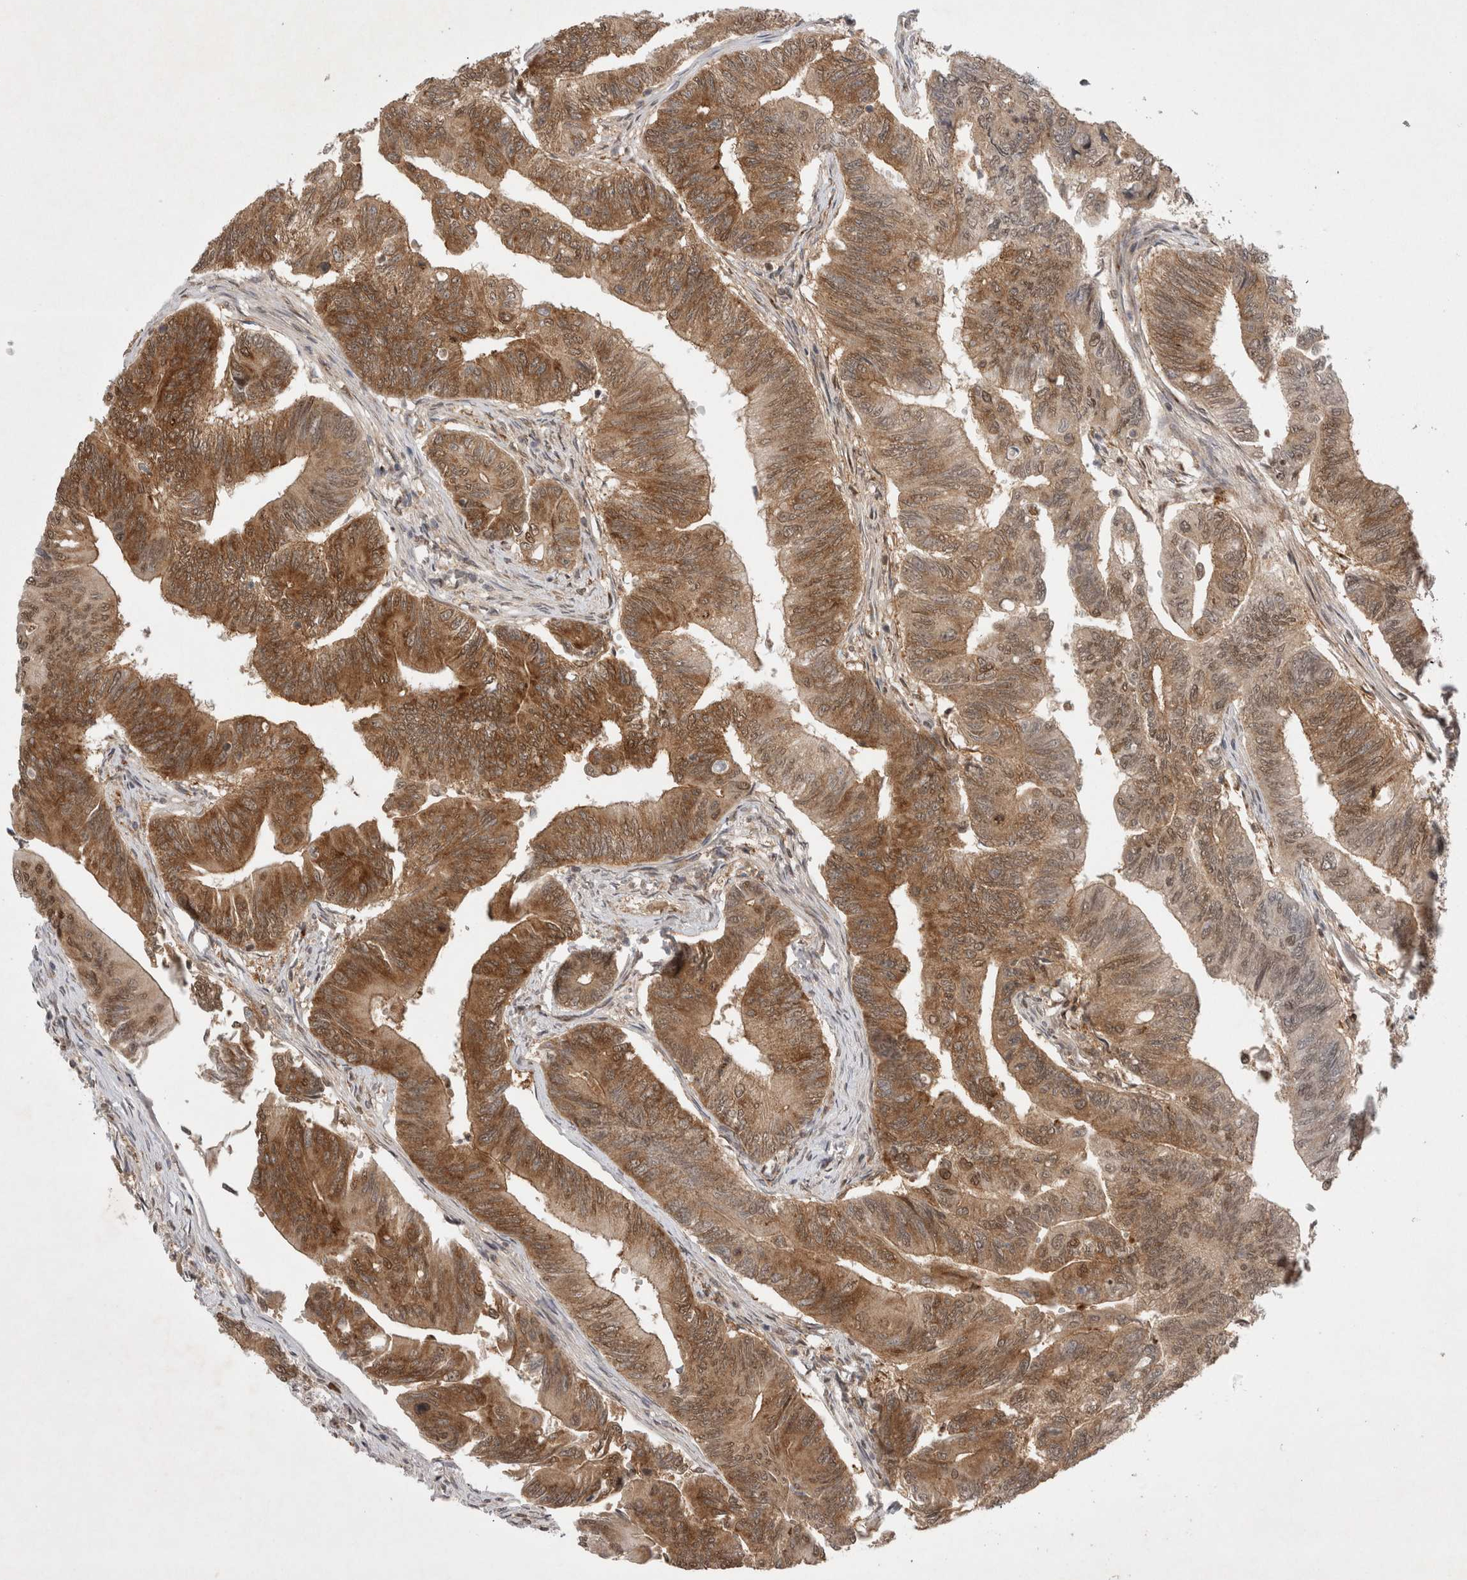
{"staining": {"intensity": "strong", "quantity": ">75%", "location": "cytoplasmic/membranous,nuclear"}, "tissue": "colorectal cancer", "cell_type": "Tumor cells", "image_type": "cancer", "snomed": [{"axis": "morphology", "description": "Adenoma, NOS"}, {"axis": "morphology", "description": "Adenocarcinoma, NOS"}, {"axis": "topography", "description": "Colon"}], "caption": "The immunohistochemical stain highlights strong cytoplasmic/membranous and nuclear expression in tumor cells of colorectal adenoma tissue.", "gene": "WIPF2", "patient": {"sex": "male", "age": 79}}